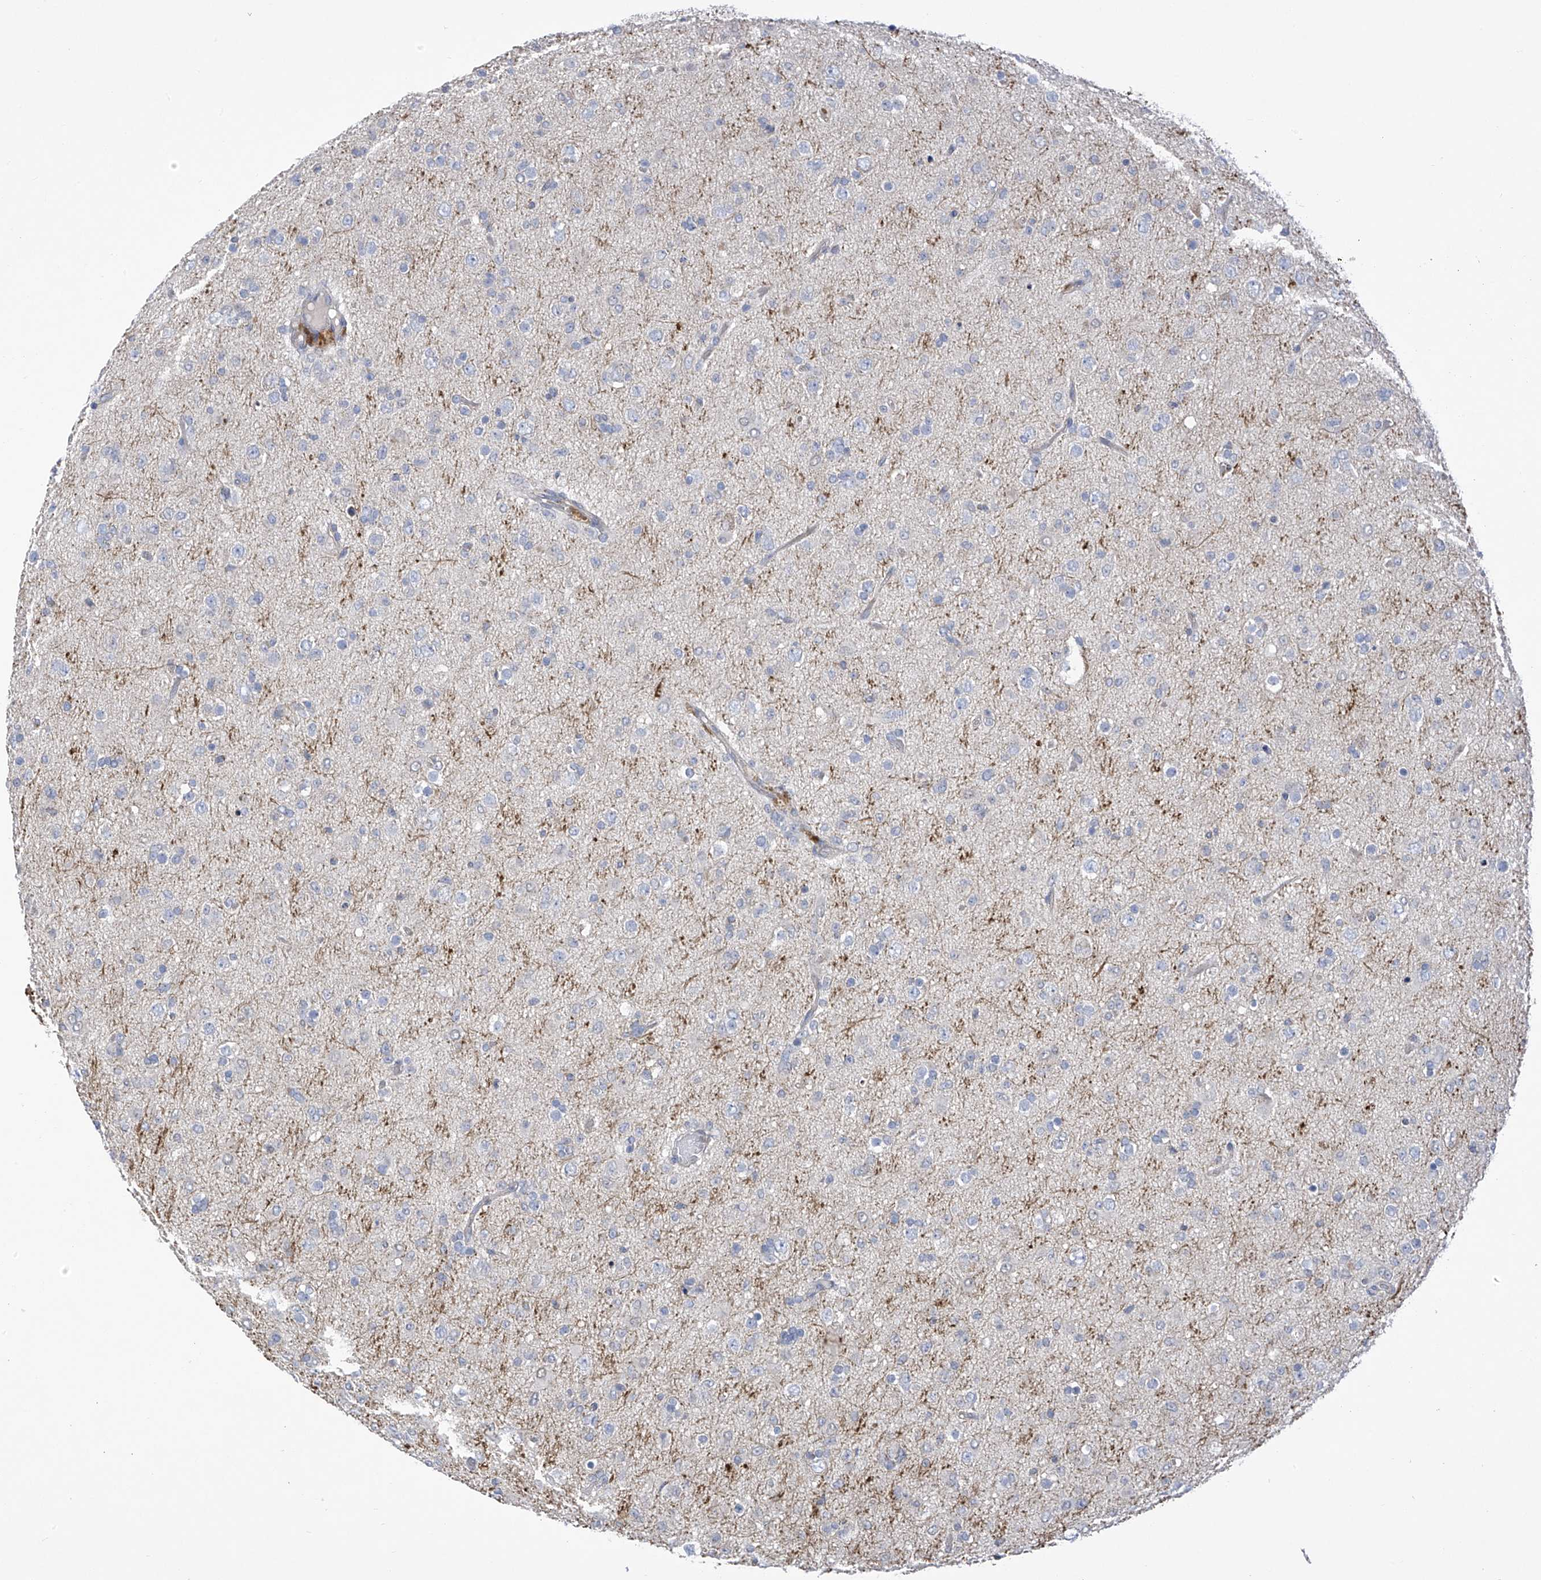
{"staining": {"intensity": "negative", "quantity": "none", "location": "none"}, "tissue": "glioma", "cell_type": "Tumor cells", "image_type": "cancer", "snomed": [{"axis": "morphology", "description": "Glioma, malignant, Low grade"}, {"axis": "topography", "description": "Brain"}], "caption": "Immunohistochemistry (IHC) of glioma demonstrates no staining in tumor cells.", "gene": "SLCO4A1", "patient": {"sex": "male", "age": 65}}